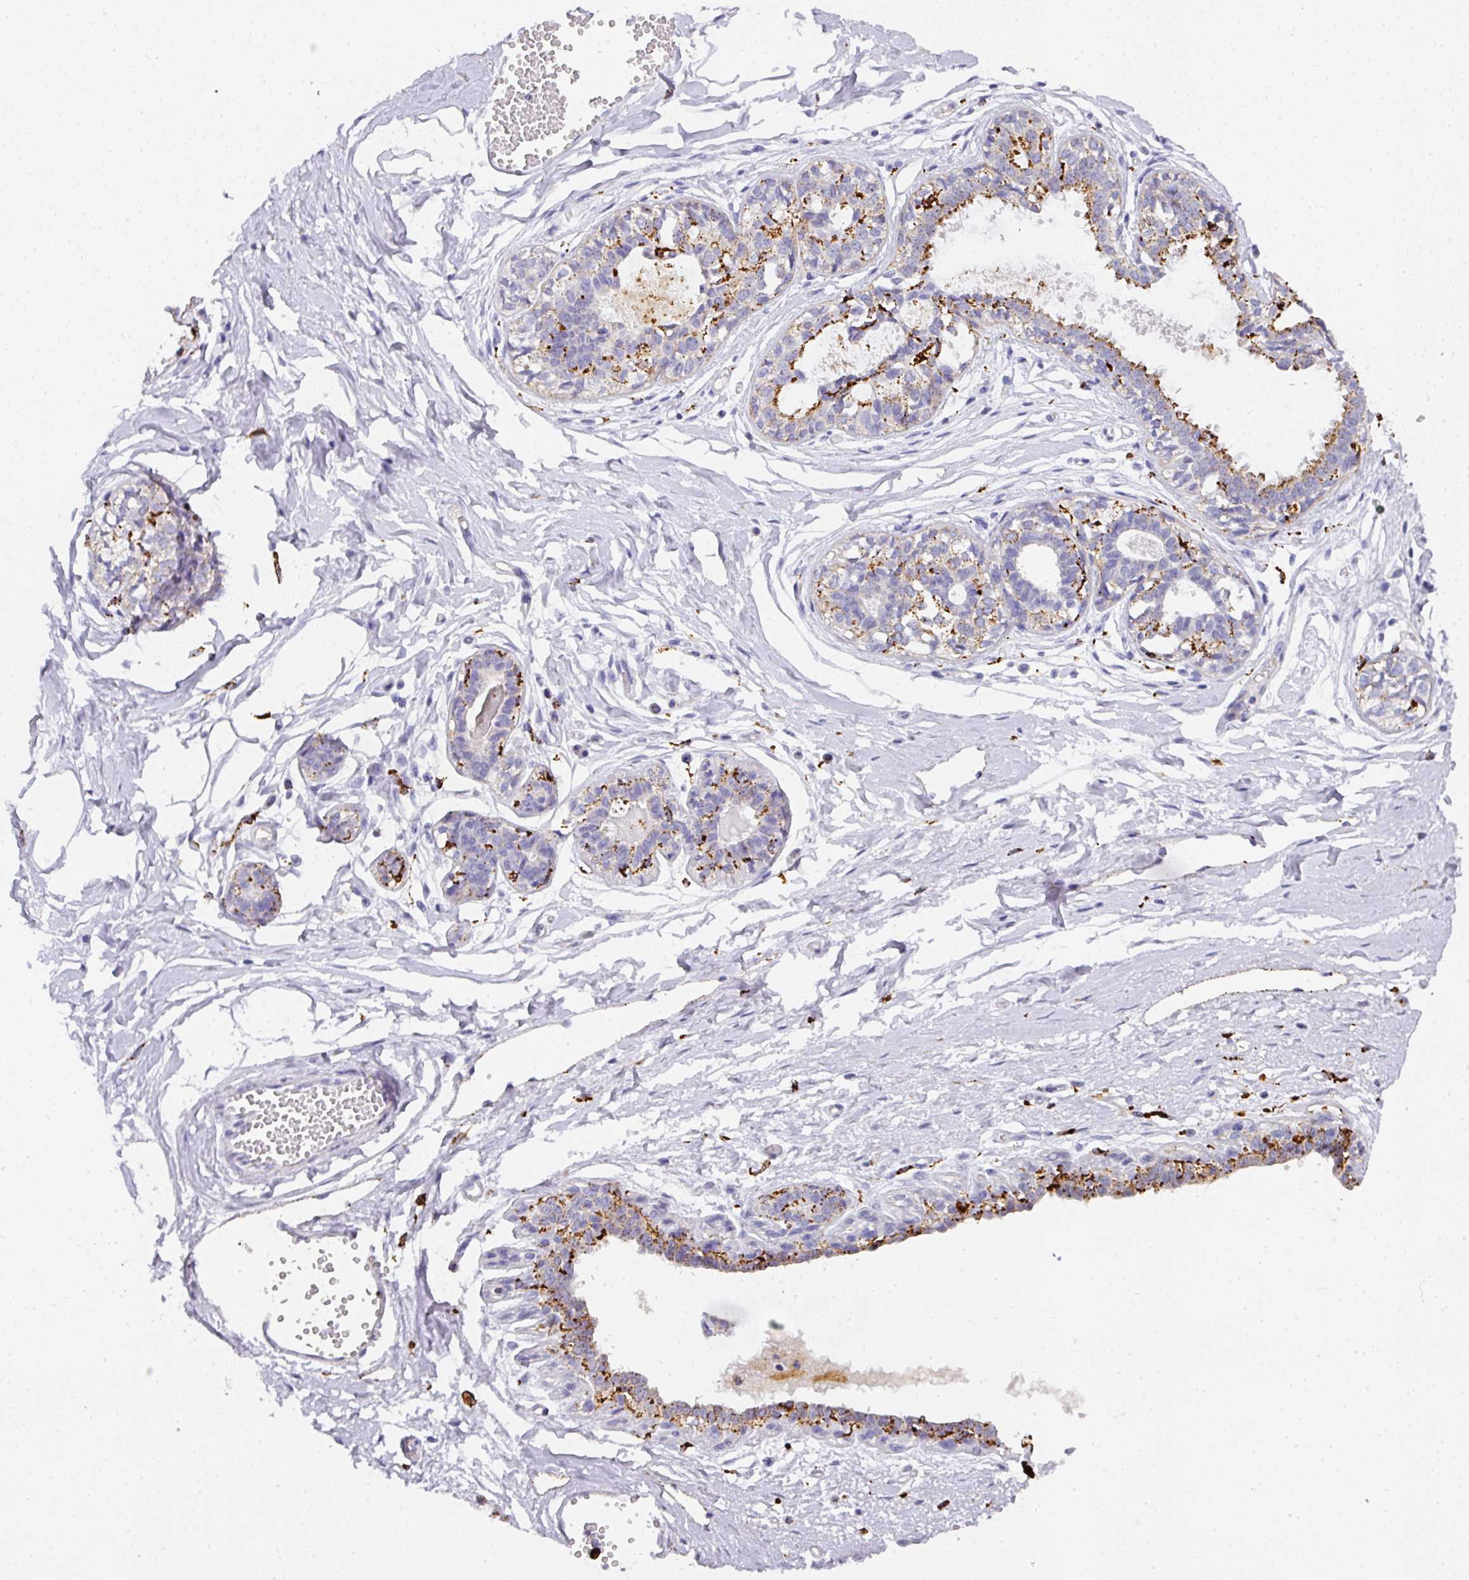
{"staining": {"intensity": "negative", "quantity": "none", "location": "none"}, "tissue": "breast", "cell_type": "Adipocytes", "image_type": "normal", "snomed": [{"axis": "morphology", "description": "Normal tissue, NOS"}, {"axis": "topography", "description": "Breast"}], "caption": "This is a photomicrograph of immunohistochemistry (IHC) staining of unremarkable breast, which shows no positivity in adipocytes.", "gene": "MMACHC", "patient": {"sex": "female", "age": 45}}